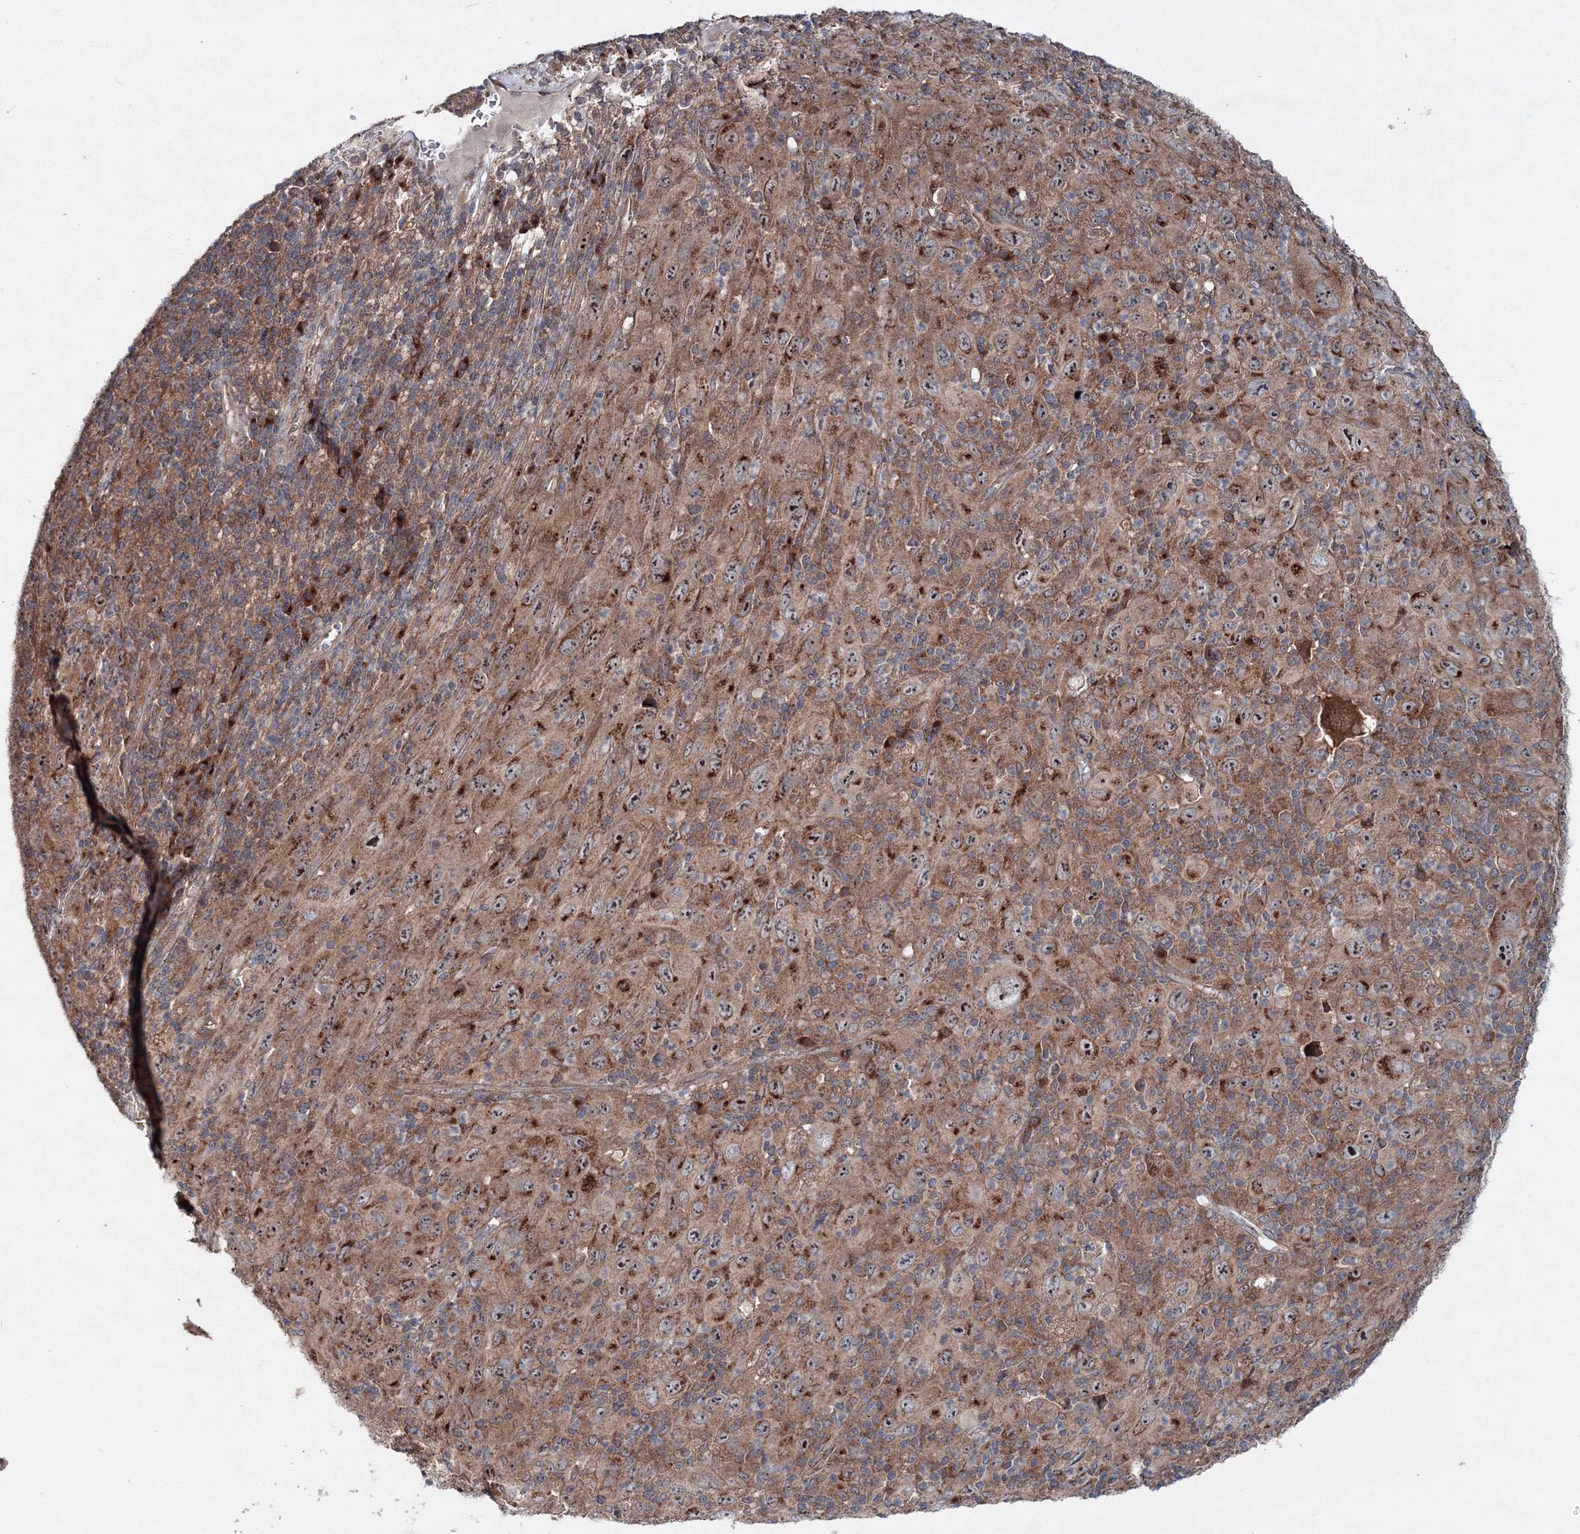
{"staining": {"intensity": "moderate", "quantity": ">75%", "location": "cytoplasmic/membranous,nuclear"}, "tissue": "melanoma", "cell_type": "Tumor cells", "image_type": "cancer", "snomed": [{"axis": "morphology", "description": "Malignant melanoma, Metastatic site"}, {"axis": "topography", "description": "Skin"}], "caption": "This is an image of immunohistochemistry (IHC) staining of malignant melanoma (metastatic site), which shows moderate staining in the cytoplasmic/membranous and nuclear of tumor cells.", "gene": "PEX13", "patient": {"sex": "female", "age": 56}}